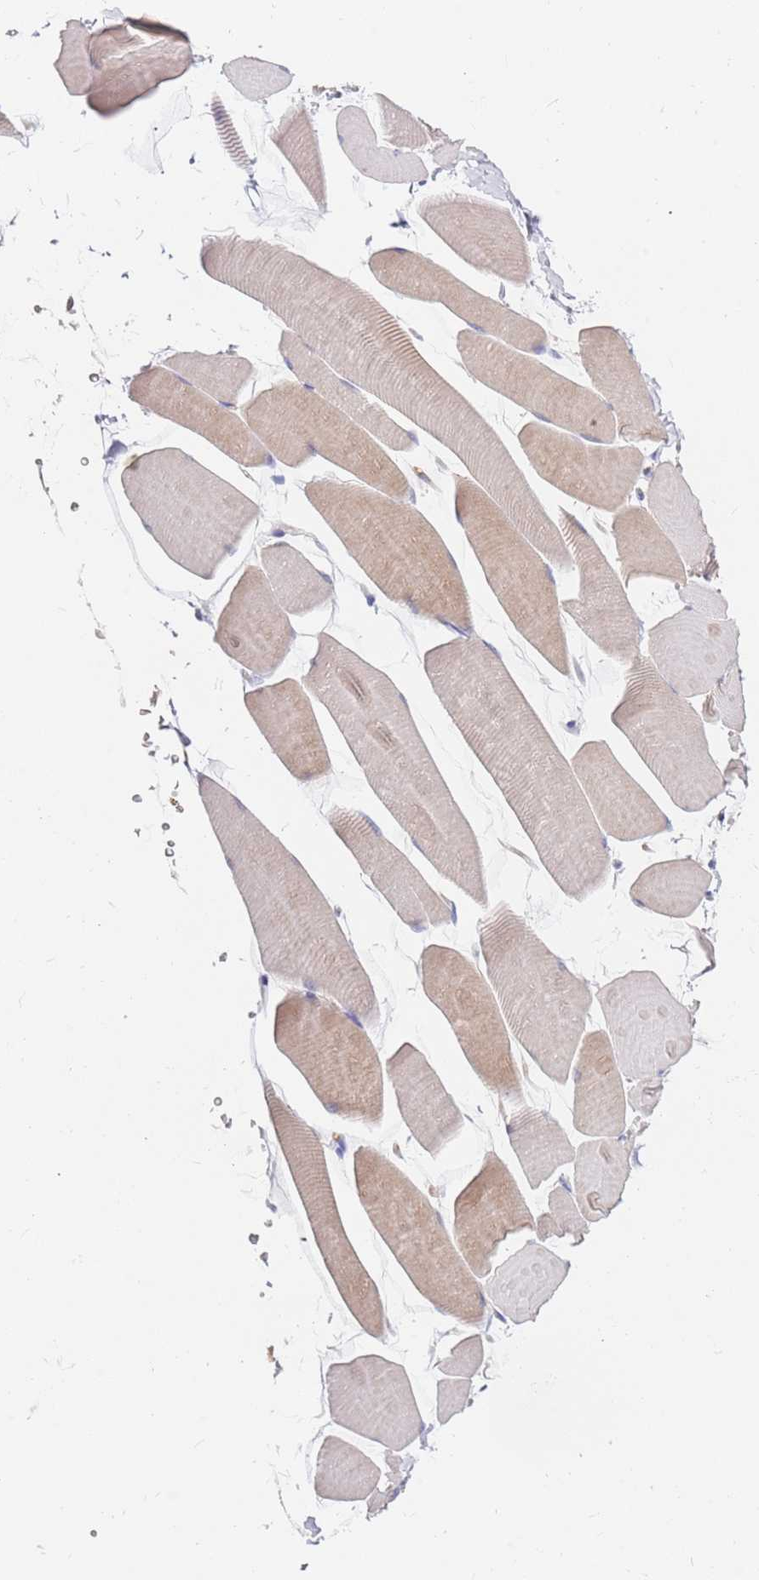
{"staining": {"intensity": "moderate", "quantity": "<25%", "location": "cytoplasmic/membranous"}, "tissue": "skeletal muscle", "cell_type": "Myocytes", "image_type": "normal", "snomed": [{"axis": "morphology", "description": "Normal tissue, NOS"}, {"axis": "topography", "description": "Skeletal muscle"}], "caption": "Brown immunohistochemical staining in normal human skeletal muscle exhibits moderate cytoplasmic/membranous staining in about <25% of myocytes.", "gene": "BORCS5", "patient": {"sex": "male", "age": 25}}